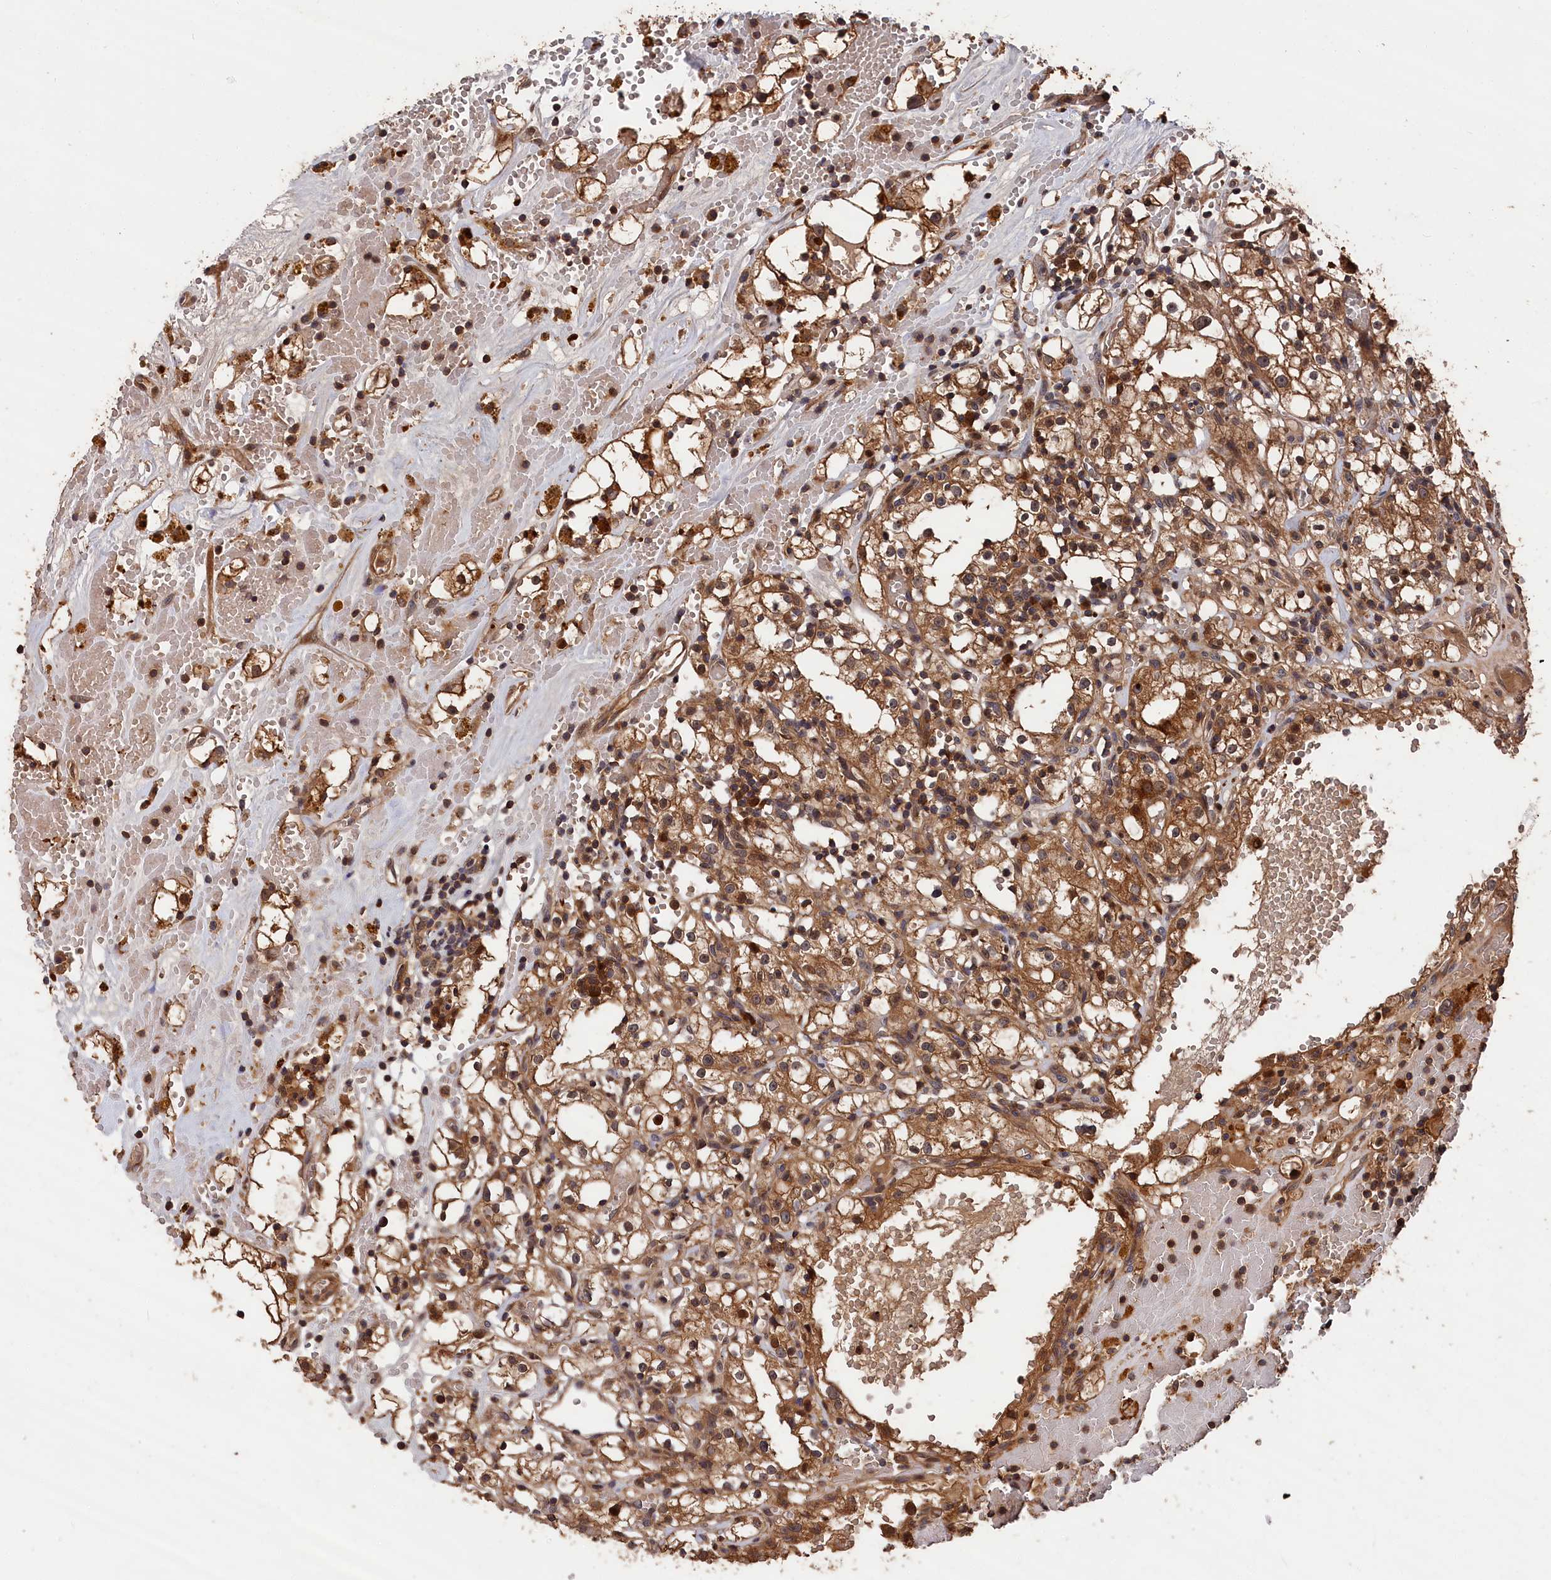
{"staining": {"intensity": "moderate", "quantity": ">75%", "location": "cytoplasmic/membranous"}, "tissue": "renal cancer", "cell_type": "Tumor cells", "image_type": "cancer", "snomed": [{"axis": "morphology", "description": "Adenocarcinoma, NOS"}, {"axis": "topography", "description": "Kidney"}], "caption": "Protein analysis of renal cancer (adenocarcinoma) tissue displays moderate cytoplasmic/membranous positivity in approximately >75% of tumor cells.", "gene": "RMI2", "patient": {"sex": "male", "age": 56}}